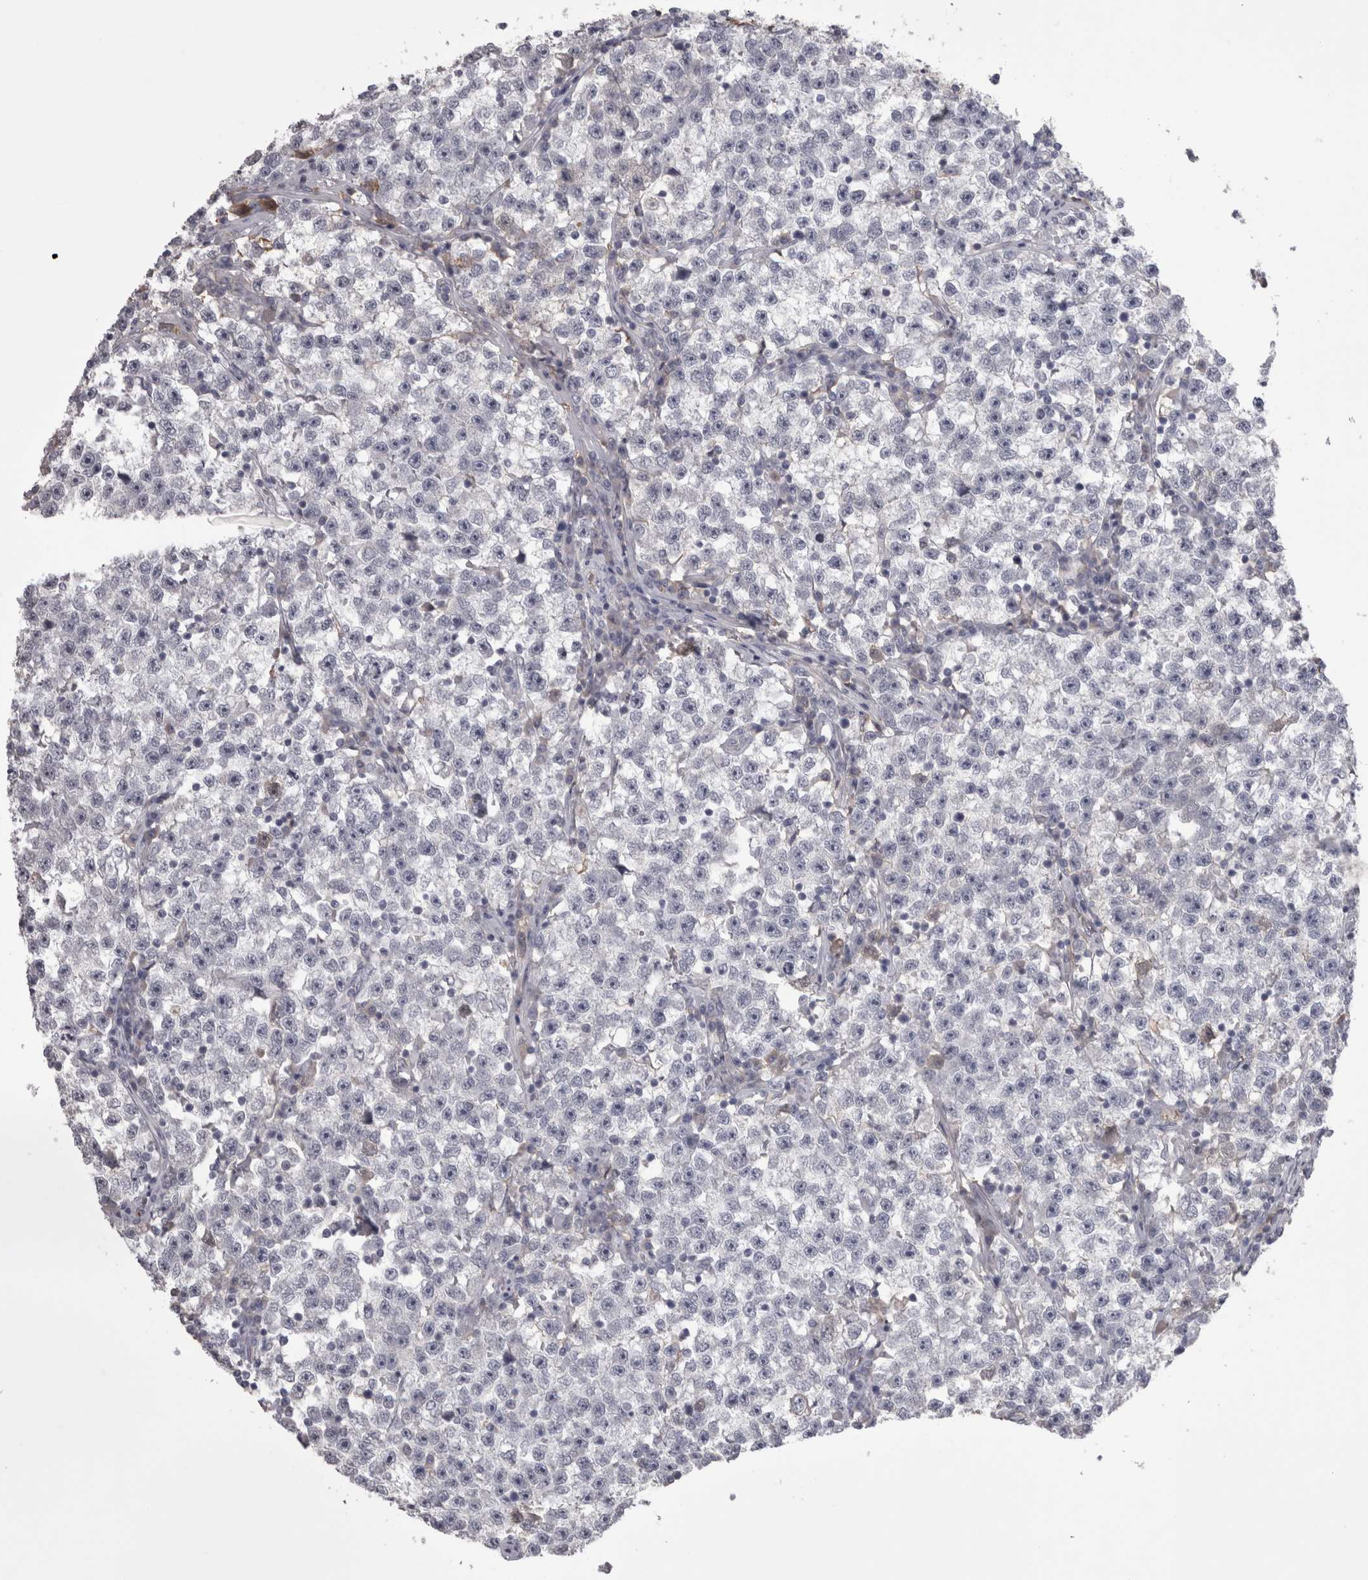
{"staining": {"intensity": "negative", "quantity": "none", "location": "none"}, "tissue": "testis cancer", "cell_type": "Tumor cells", "image_type": "cancer", "snomed": [{"axis": "morphology", "description": "Seminoma, NOS"}, {"axis": "topography", "description": "Testis"}], "caption": "There is no significant expression in tumor cells of testis seminoma.", "gene": "SAA4", "patient": {"sex": "male", "age": 22}}